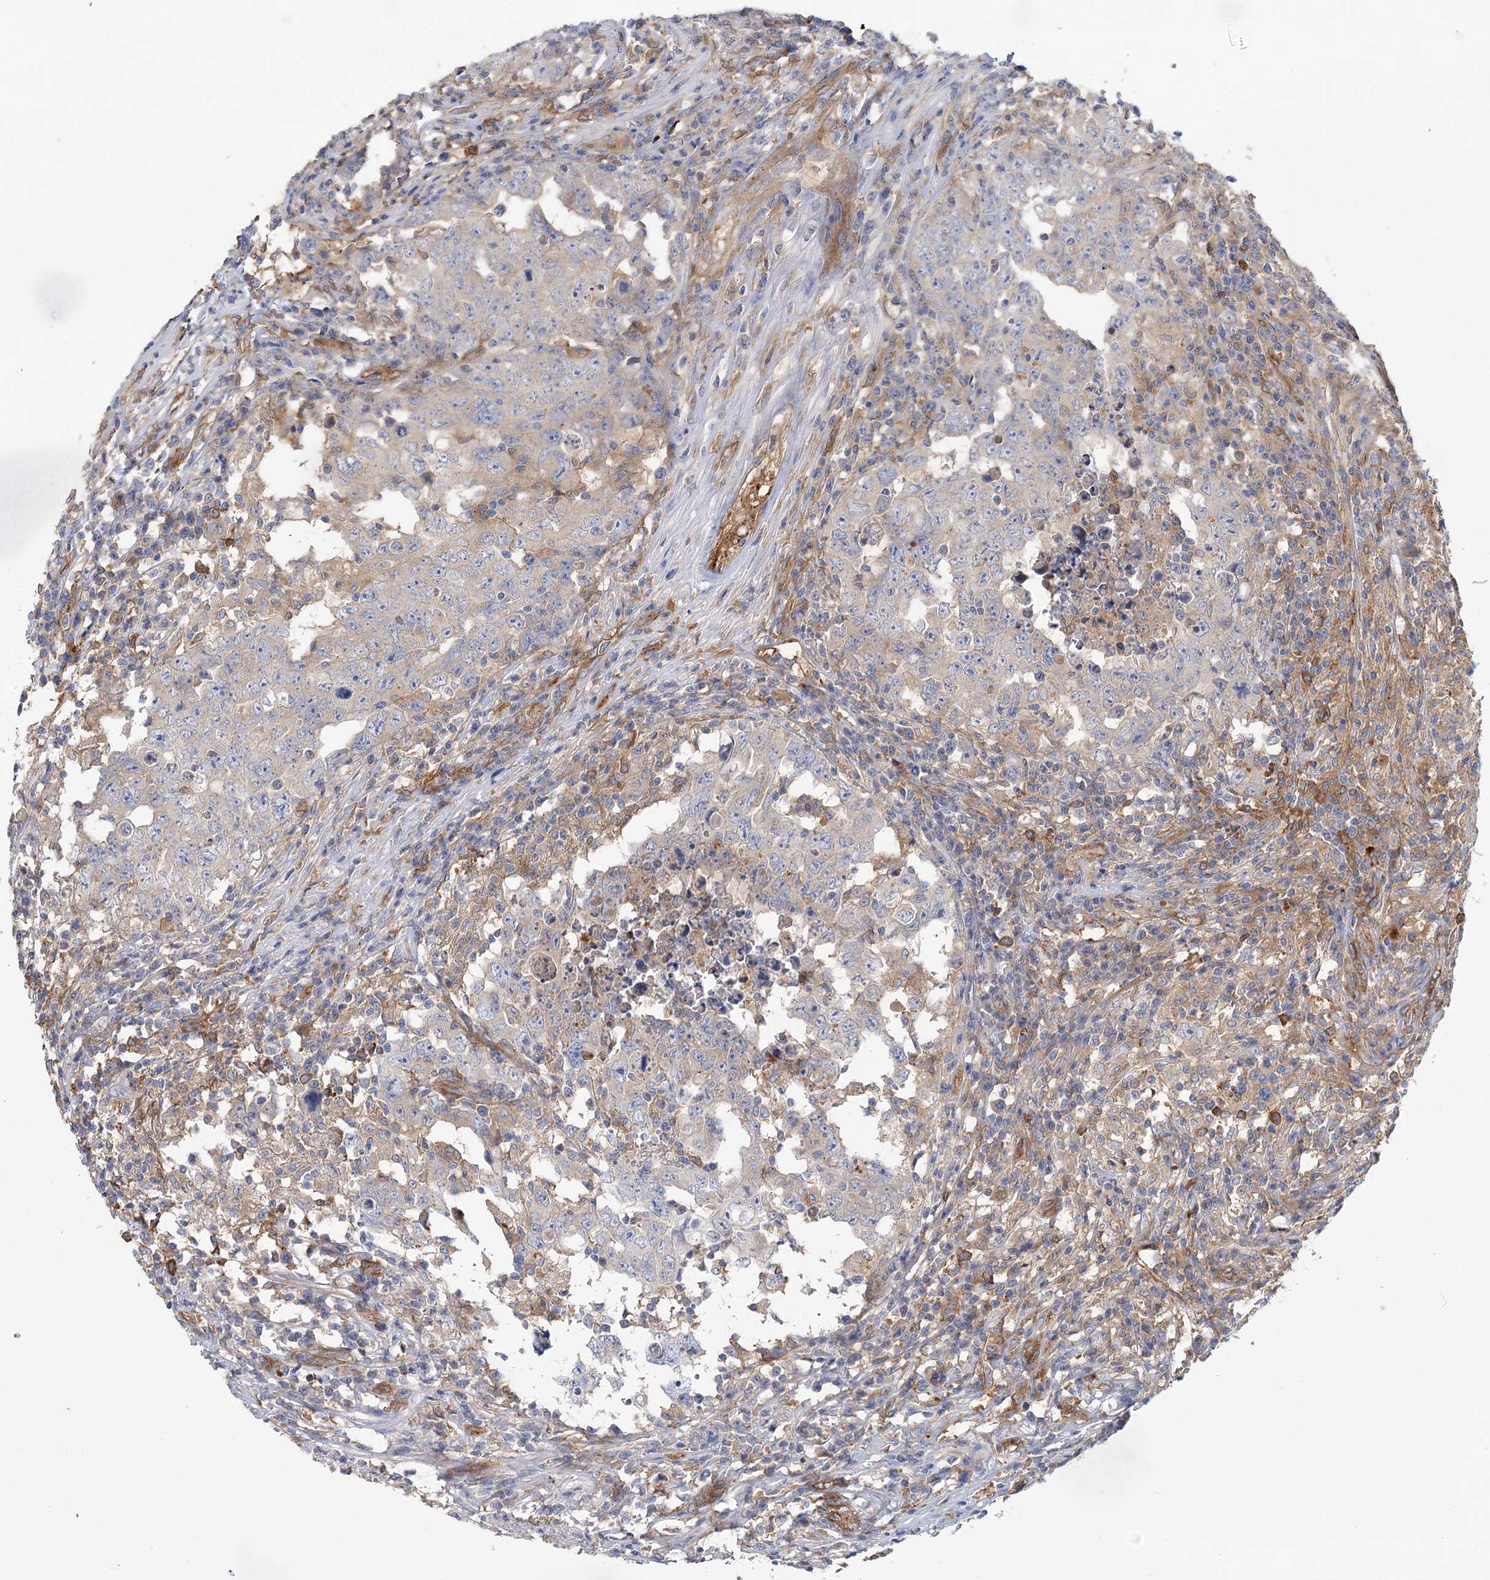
{"staining": {"intensity": "negative", "quantity": "none", "location": "none"}, "tissue": "testis cancer", "cell_type": "Tumor cells", "image_type": "cancer", "snomed": [{"axis": "morphology", "description": "Carcinoma, Embryonal, NOS"}, {"axis": "topography", "description": "Testis"}], "caption": "High magnification brightfield microscopy of embryonal carcinoma (testis) stained with DAB (3,3'-diaminobenzidine) (brown) and counterstained with hematoxylin (blue): tumor cells show no significant expression.", "gene": "GUSB", "patient": {"sex": "male", "age": 26}}